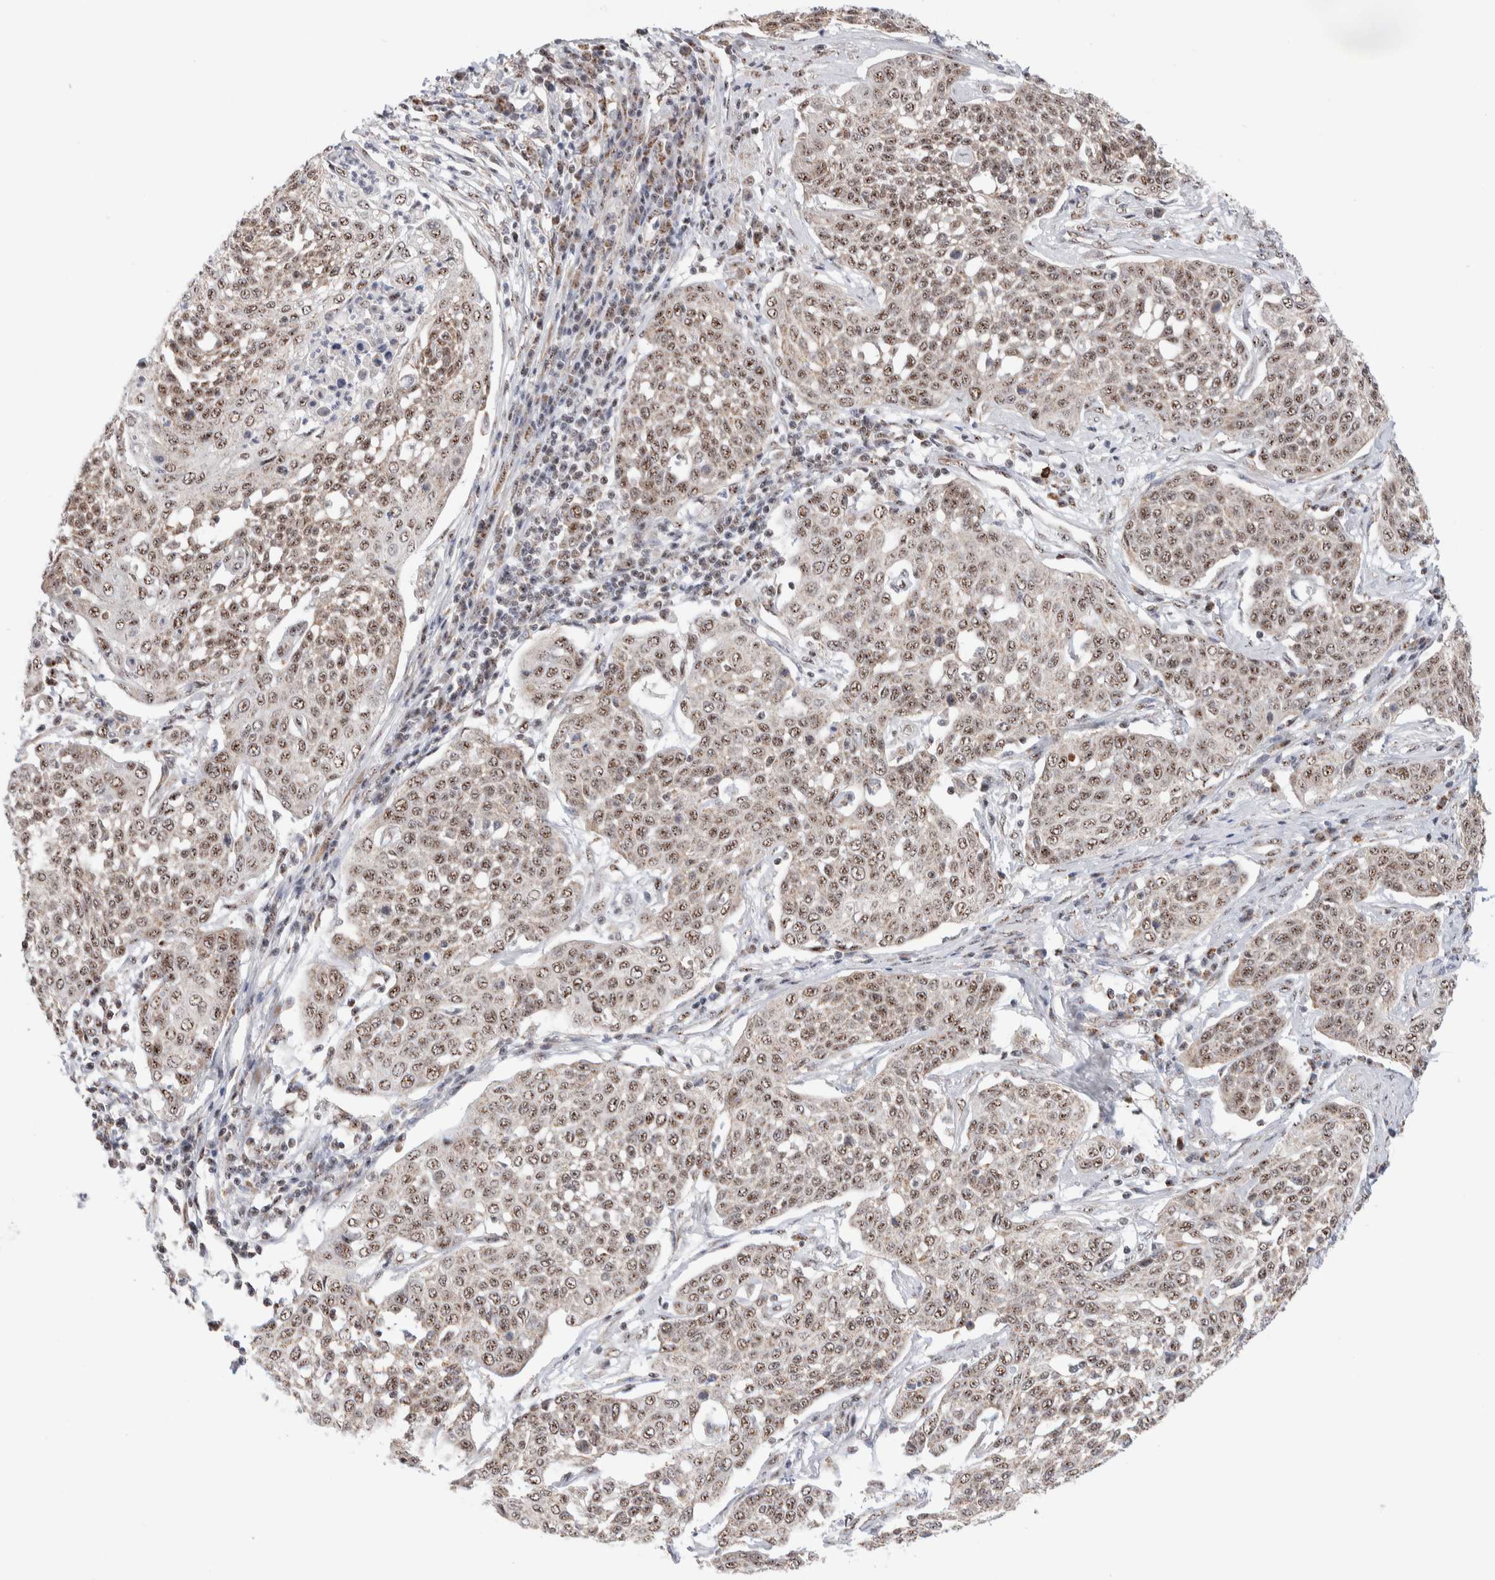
{"staining": {"intensity": "moderate", "quantity": ">75%", "location": "nuclear"}, "tissue": "cervical cancer", "cell_type": "Tumor cells", "image_type": "cancer", "snomed": [{"axis": "morphology", "description": "Squamous cell carcinoma, NOS"}, {"axis": "topography", "description": "Cervix"}], "caption": "High-power microscopy captured an IHC micrograph of cervical squamous cell carcinoma, revealing moderate nuclear staining in approximately >75% of tumor cells.", "gene": "ZNF695", "patient": {"sex": "female", "age": 34}}